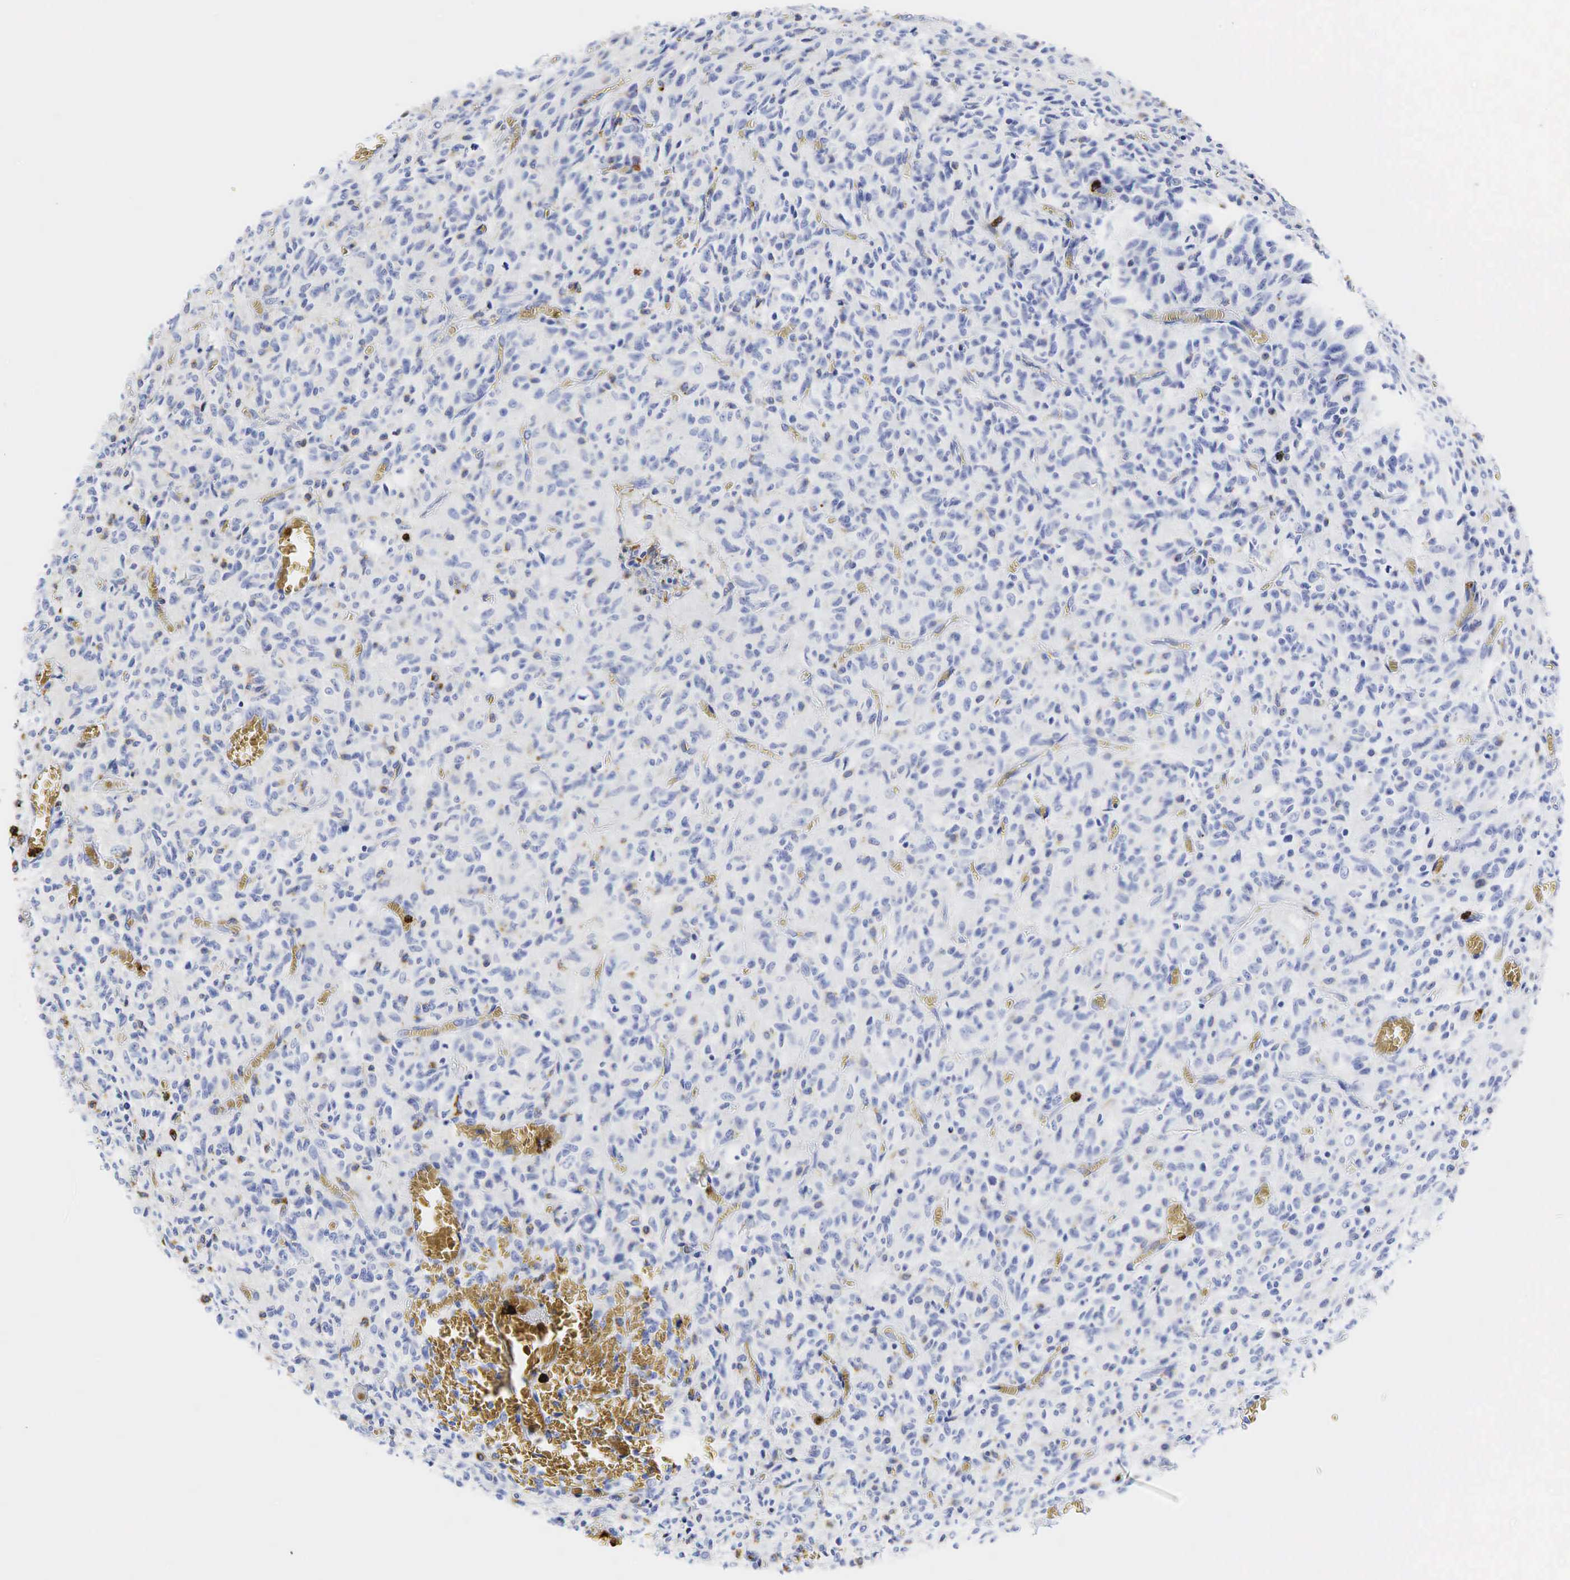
{"staining": {"intensity": "negative", "quantity": "none", "location": "none"}, "tissue": "glioma", "cell_type": "Tumor cells", "image_type": "cancer", "snomed": [{"axis": "morphology", "description": "Glioma, malignant, High grade"}, {"axis": "topography", "description": "Brain"}], "caption": "Malignant glioma (high-grade) stained for a protein using immunohistochemistry displays no staining tumor cells.", "gene": "LYZ", "patient": {"sex": "male", "age": 56}}